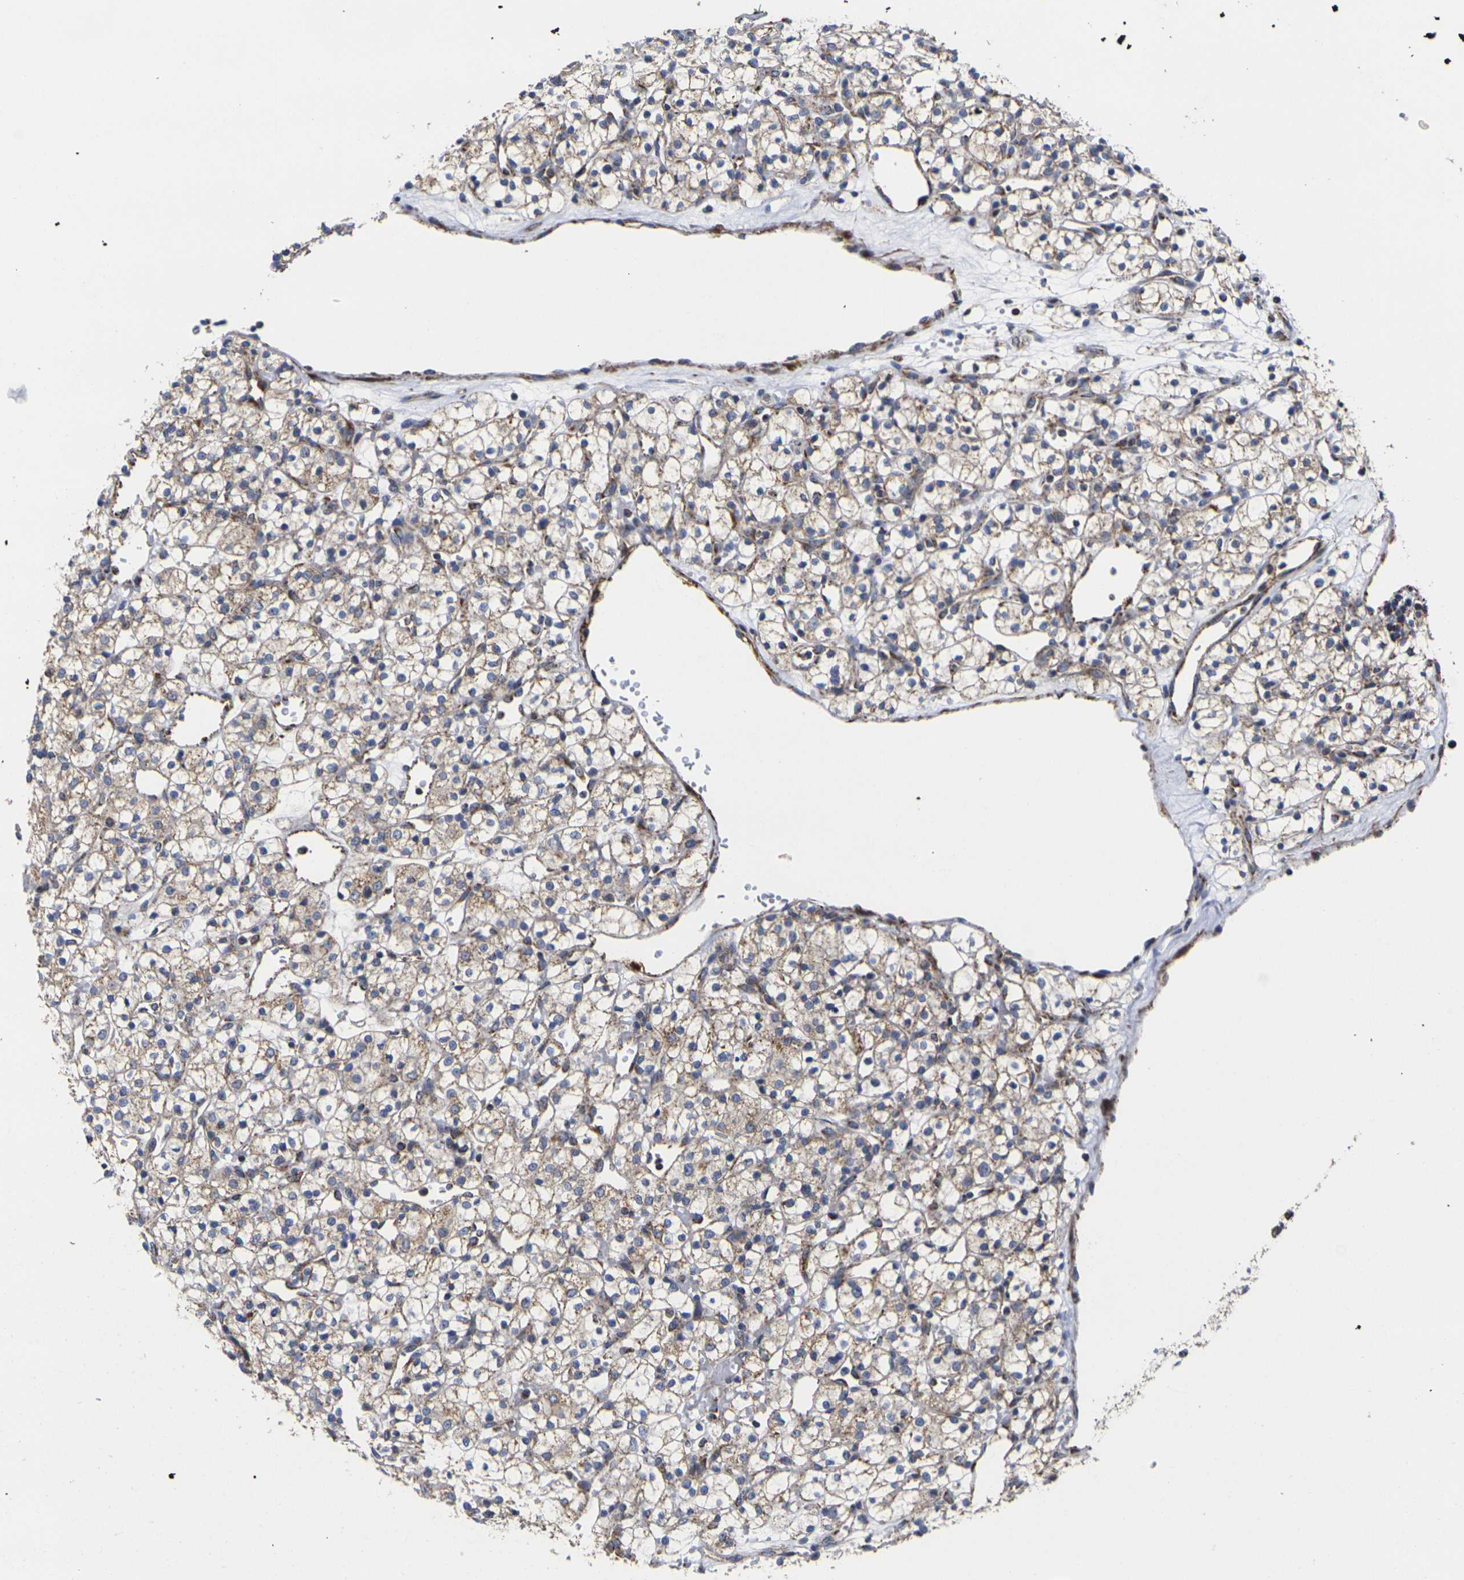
{"staining": {"intensity": "moderate", "quantity": ">75%", "location": "cytoplasmic/membranous"}, "tissue": "renal cancer", "cell_type": "Tumor cells", "image_type": "cancer", "snomed": [{"axis": "morphology", "description": "Adenocarcinoma, NOS"}, {"axis": "topography", "description": "Kidney"}], "caption": "Brown immunohistochemical staining in human adenocarcinoma (renal) reveals moderate cytoplasmic/membranous expression in about >75% of tumor cells.", "gene": "P2RY11", "patient": {"sex": "female", "age": 60}}